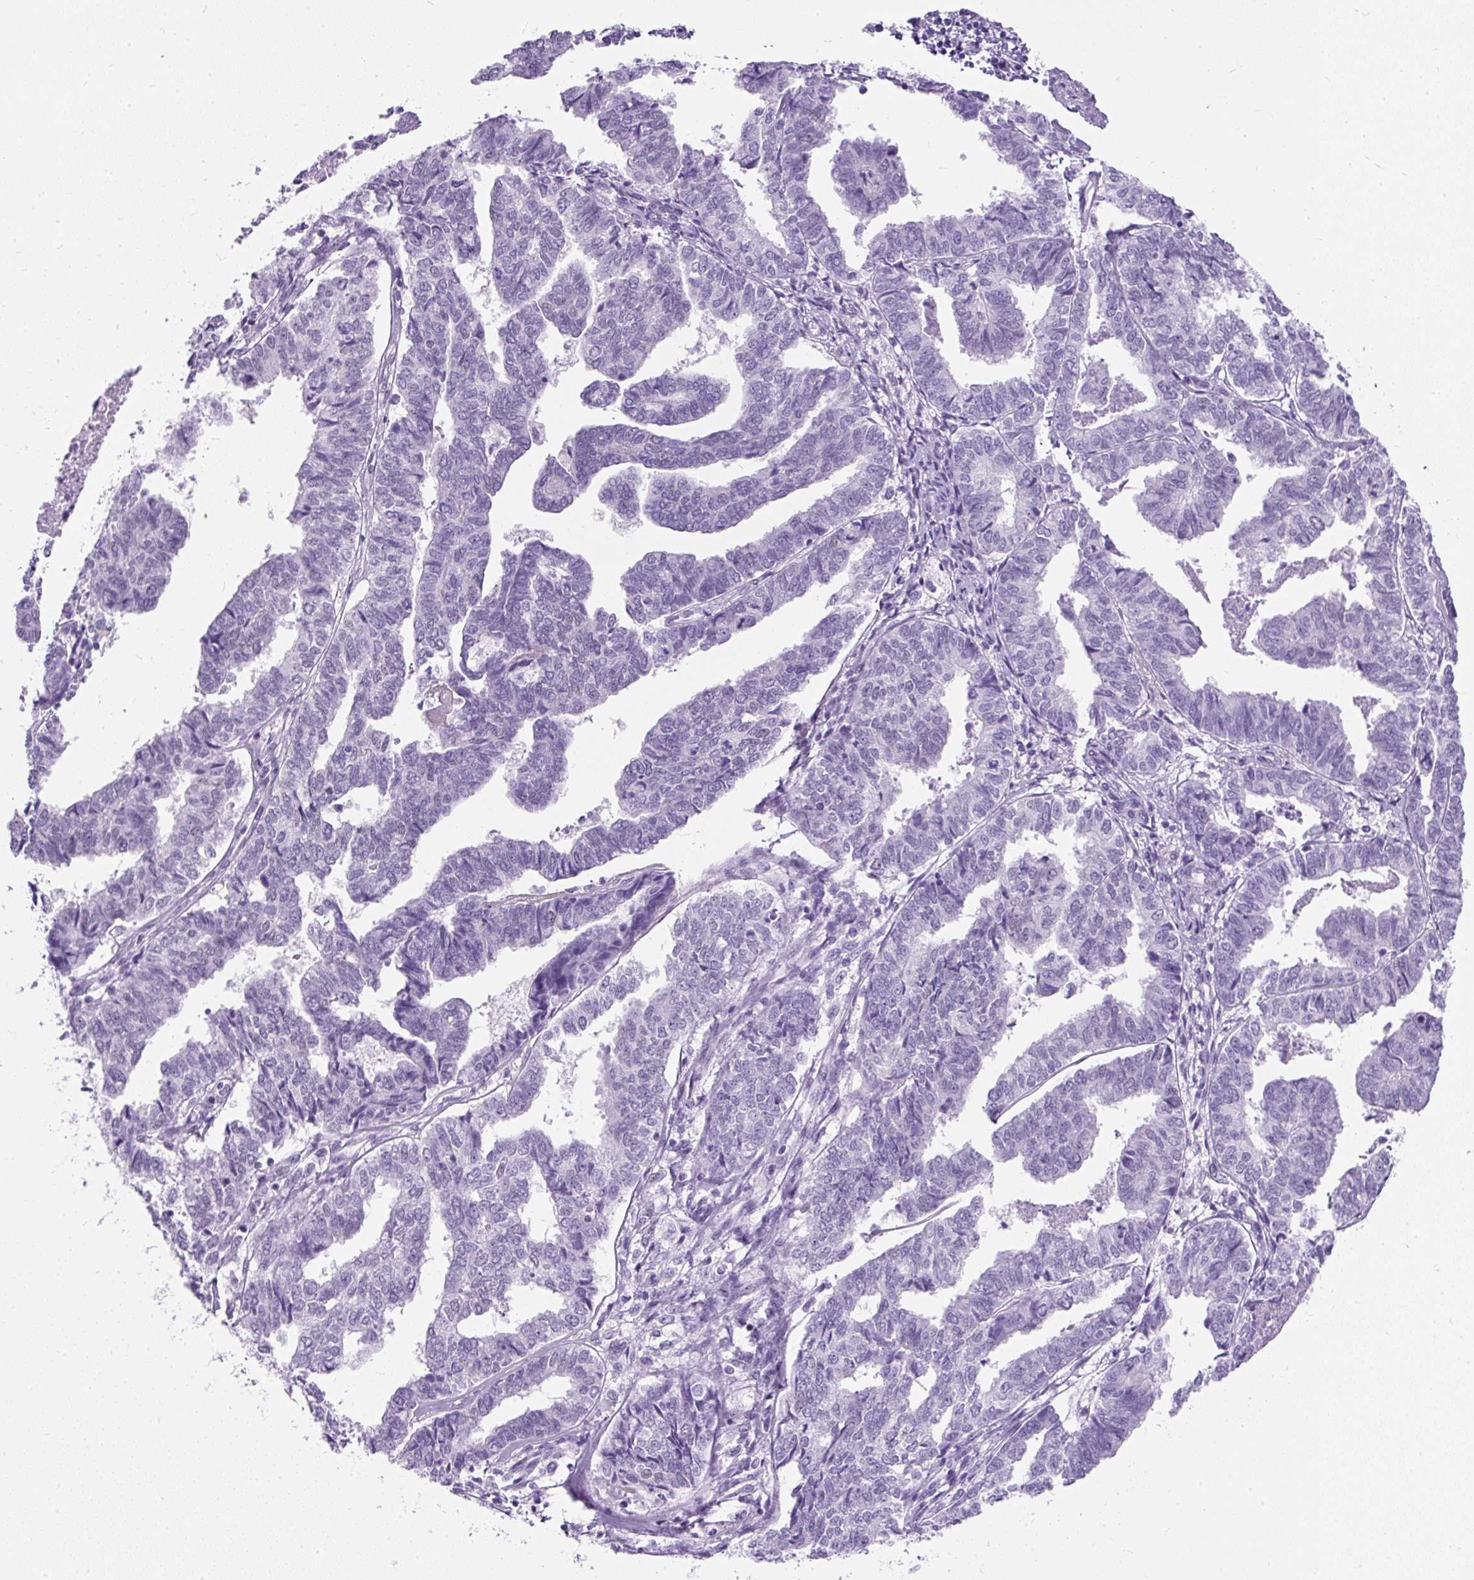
{"staining": {"intensity": "negative", "quantity": "none", "location": "none"}, "tissue": "endometrial cancer", "cell_type": "Tumor cells", "image_type": "cancer", "snomed": [{"axis": "morphology", "description": "Adenocarcinoma, NOS"}, {"axis": "topography", "description": "Endometrium"}], "caption": "There is no significant staining in tumor cells of adenocarcinoma (endometrial).", "gene": "PLCXD2", "patient": {"sex": "female", "age": 73}}